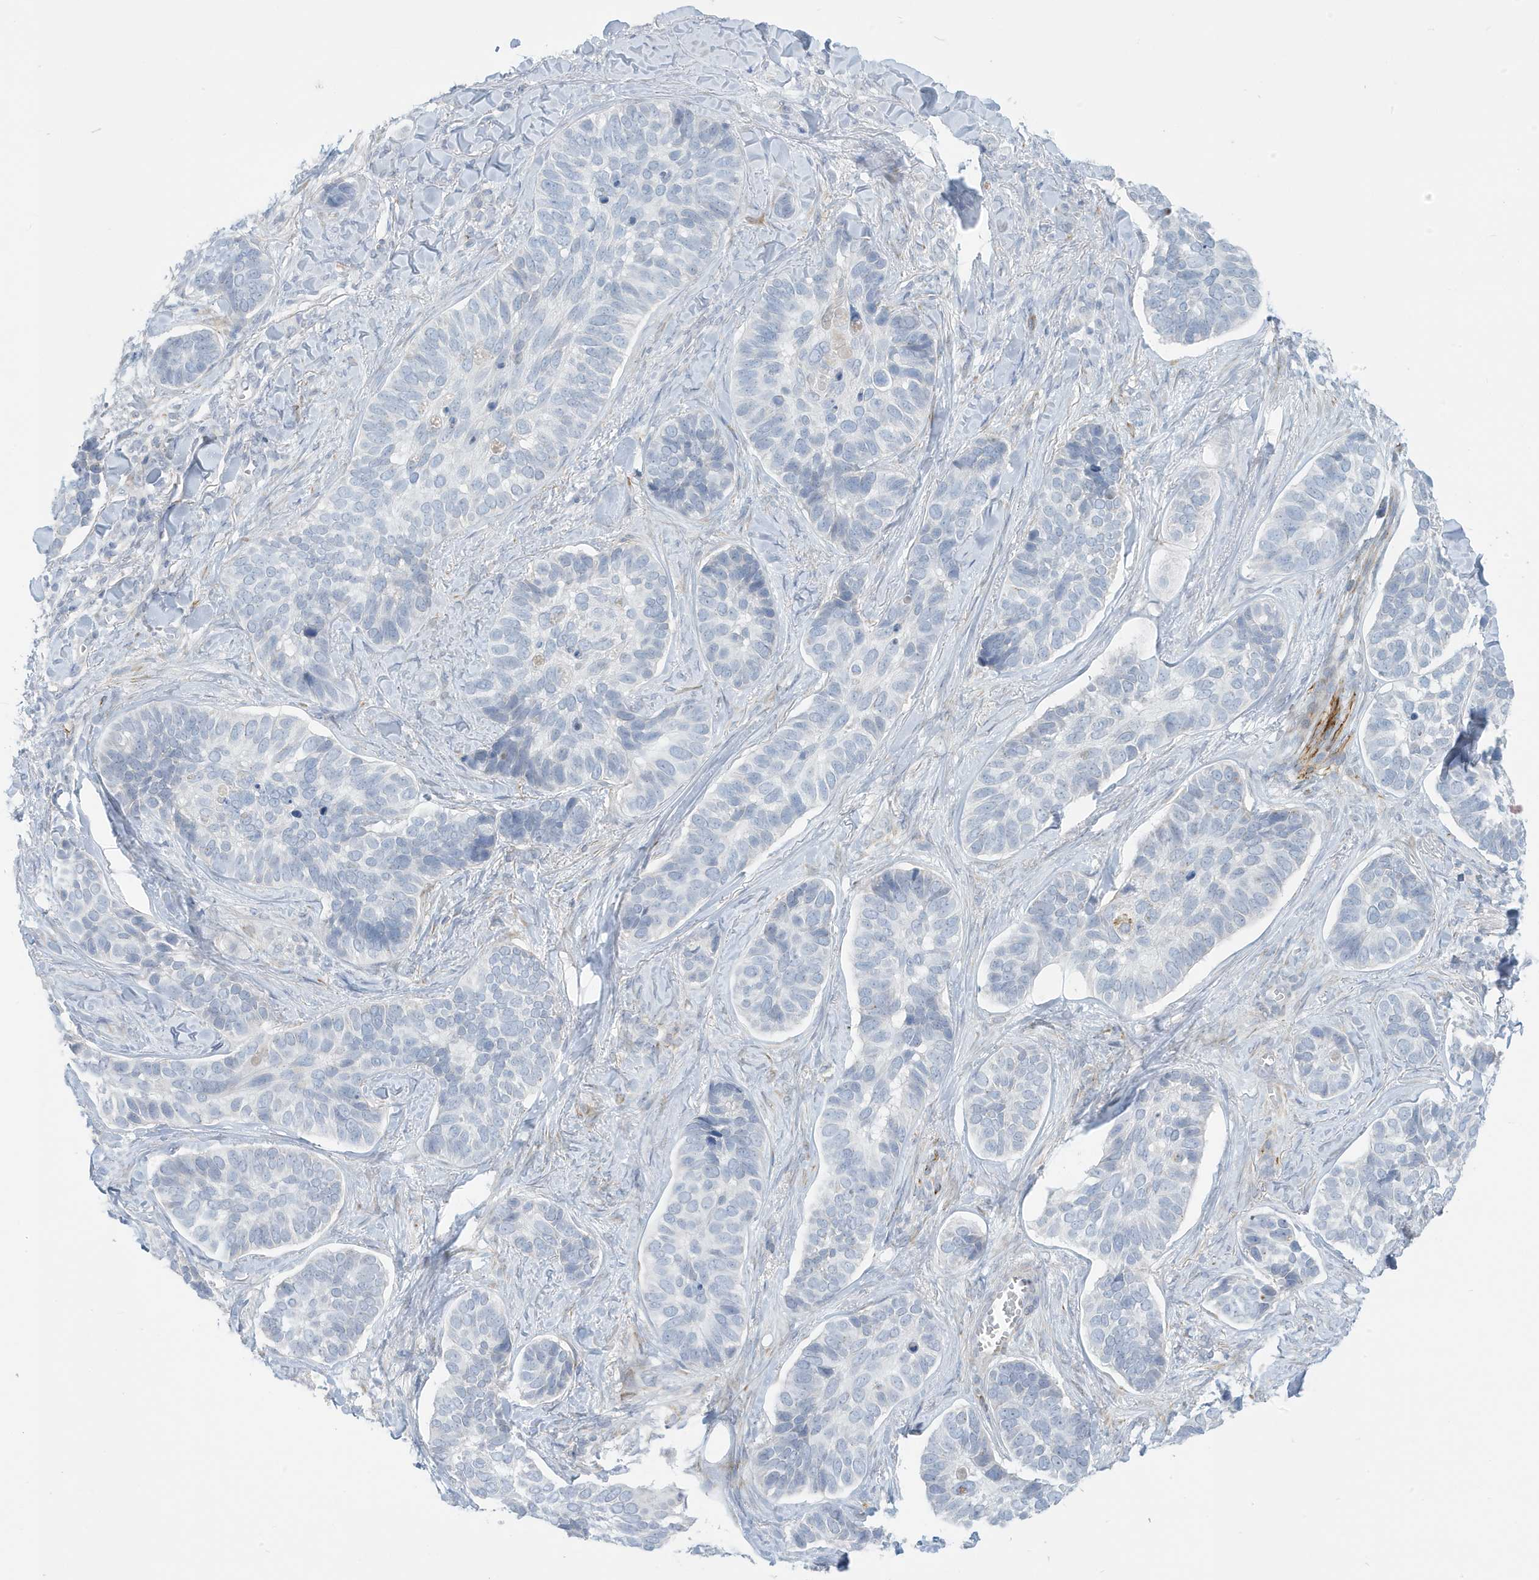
{"staining": {"intensity": "negative", "quantity": "none", "location": "none"}, "tissue": "skin cancer", "cell_type": "Tumor cells", "image_type": "cancer", "snomed": [{"axis": "morphology", "description": "Basal cell carcinoma"}, {"axis": "topography", "description": "Skin"}], "caption": "Immunohistochemical staining of human skin basal cell carcinoma exhibits no significant expression in tumor cells.", "gene": "PERM1", "patient": {"sex": "male", "age": 62}}